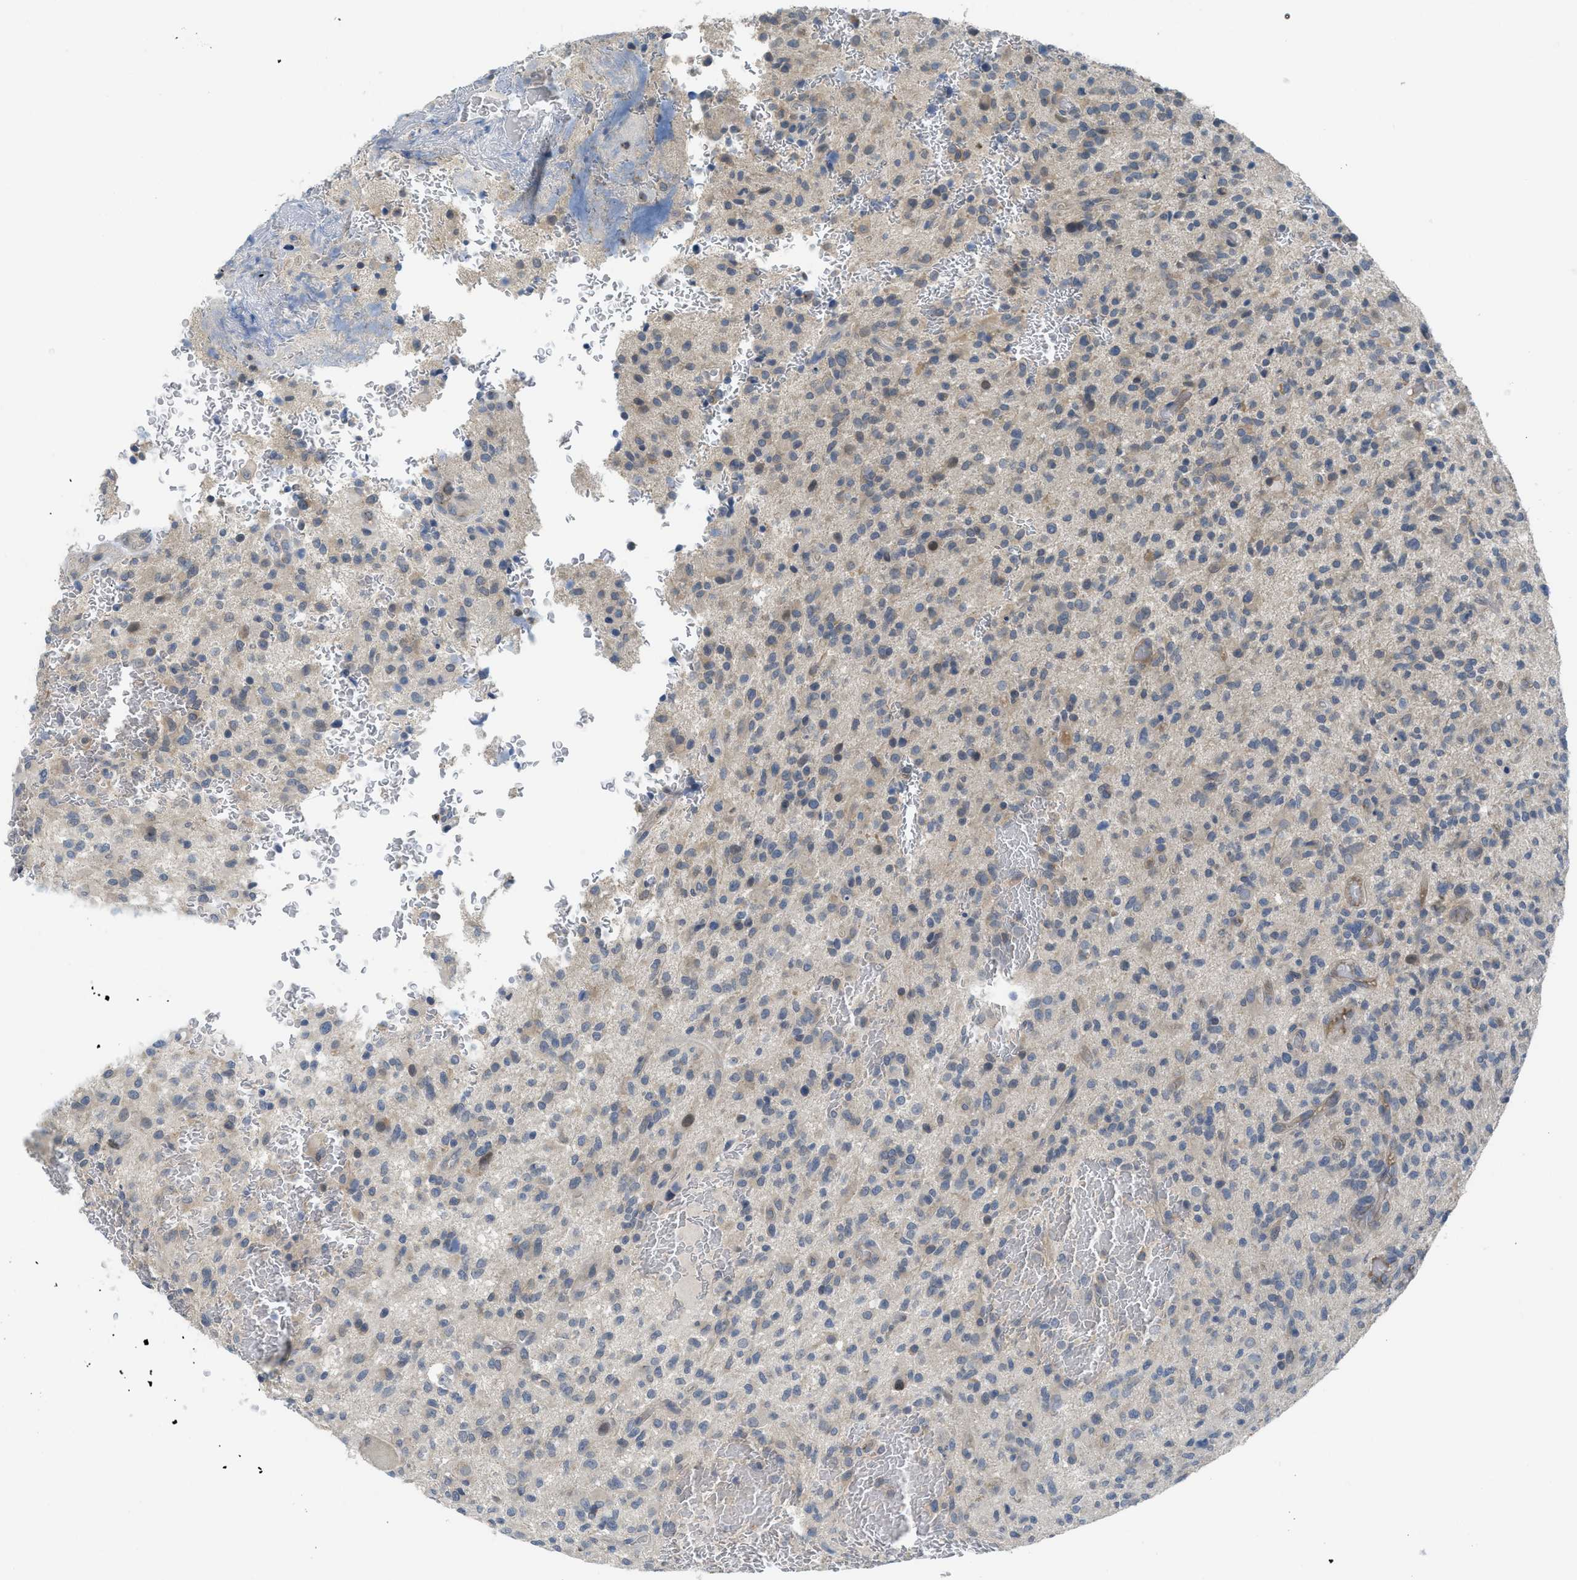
{"staining": {"intensity": "negative", "quantity": "none", "location": "none"}, "tissue": "glioma", "cell_type": "Tumor cells", "image_type": "cancer", "snomed": [{"axis": "morphology", "description": "Glioma, malignant, High grade"}, {"axis": "topography", "description": "Brain"}], "caption": "The image exhibits no staining of tumor cells in malignant glioma (high-grade).", "gene": "TNFAIP1", "patient": {"sex": "male", "age": 71}}